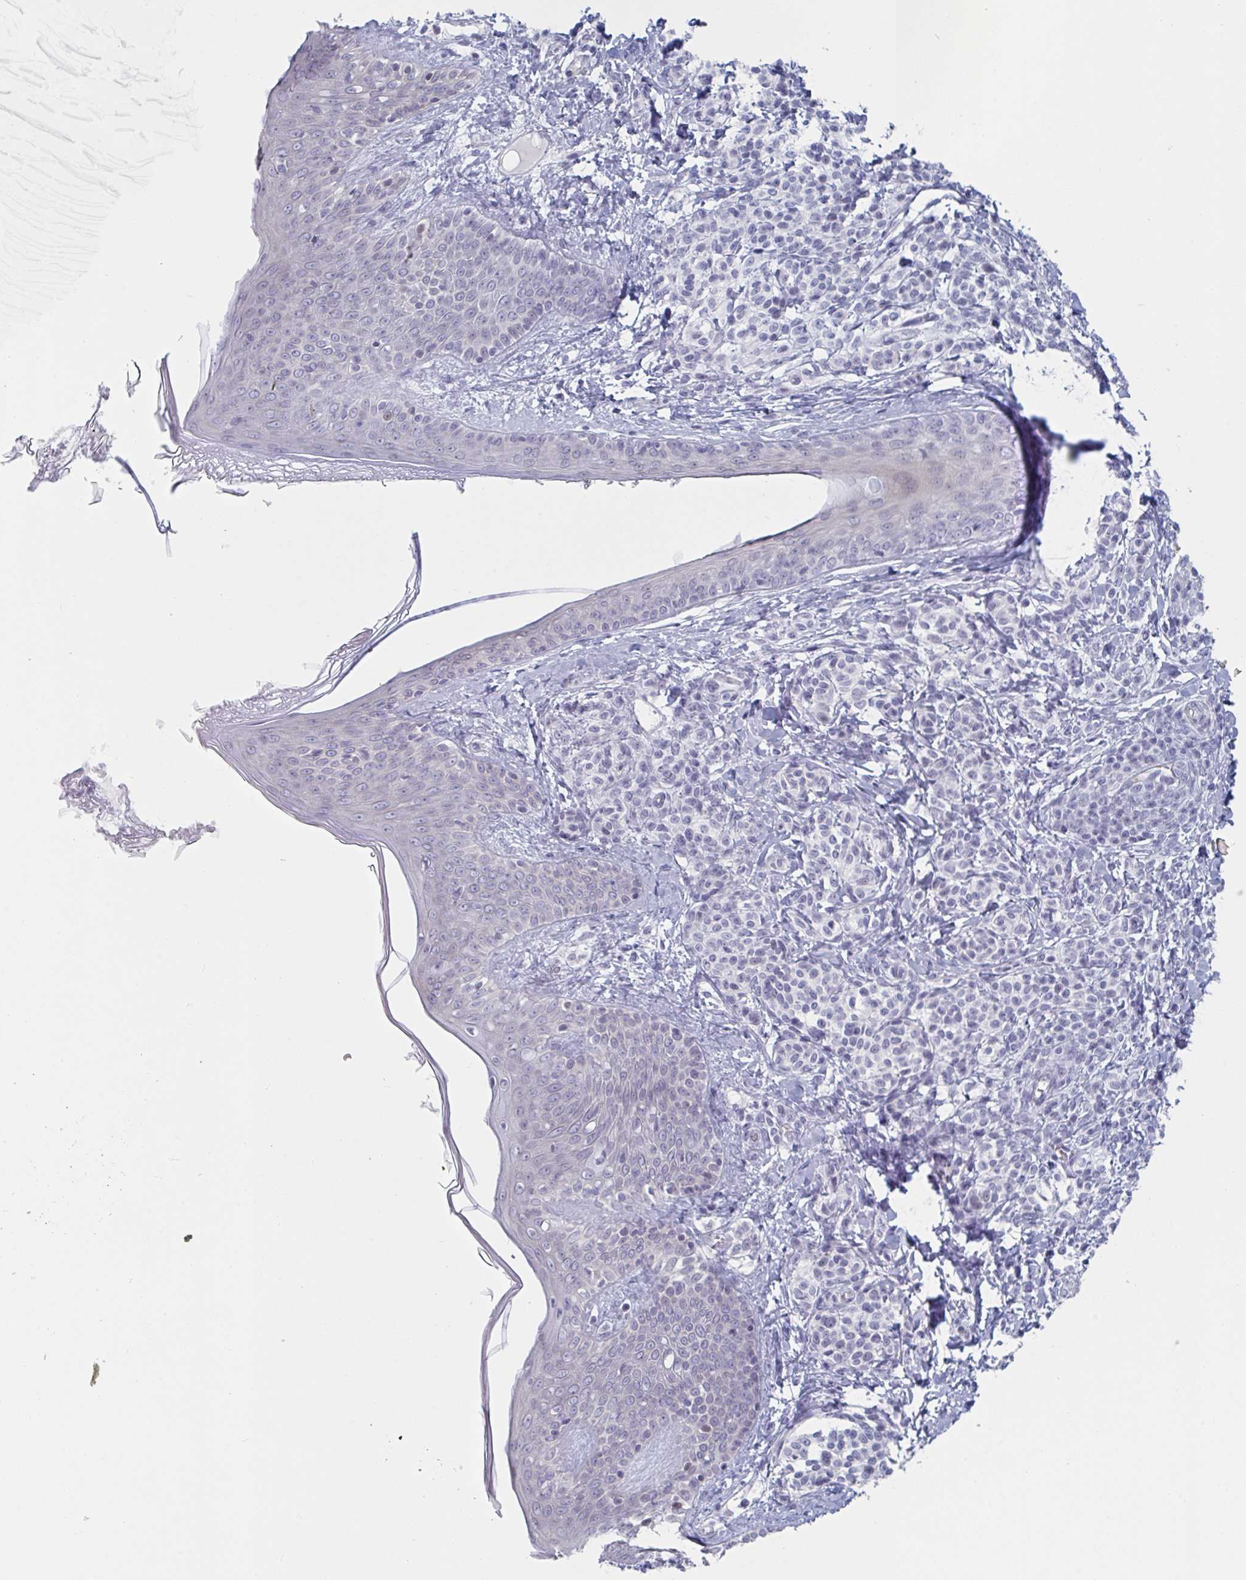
{"staining": {"intensity": "negative", "quantity": "none", "location": "none"}, "tissue": "skin", "cell_type": "Fibroblasts", "image_type": "normal", "snomed": [{"axis": "morphology", "description": "Normal tissue, NOS"}, {"axis": "topography", "description": "Skin"}], "caption": "Immunohistochemistry micrograph of normal skin: skin stained with DAB demonstrates no significant protein positivity in fibroblasts. The staining was performed using DAB (3,3'-diaminobenzidine) to visualize the protein expression in brown, while the nuclei were stained in blue with hematoxylin (Magnification: 20x).", "gene": "FOXA1", "patient": {"sex": "male", "age": 16}}